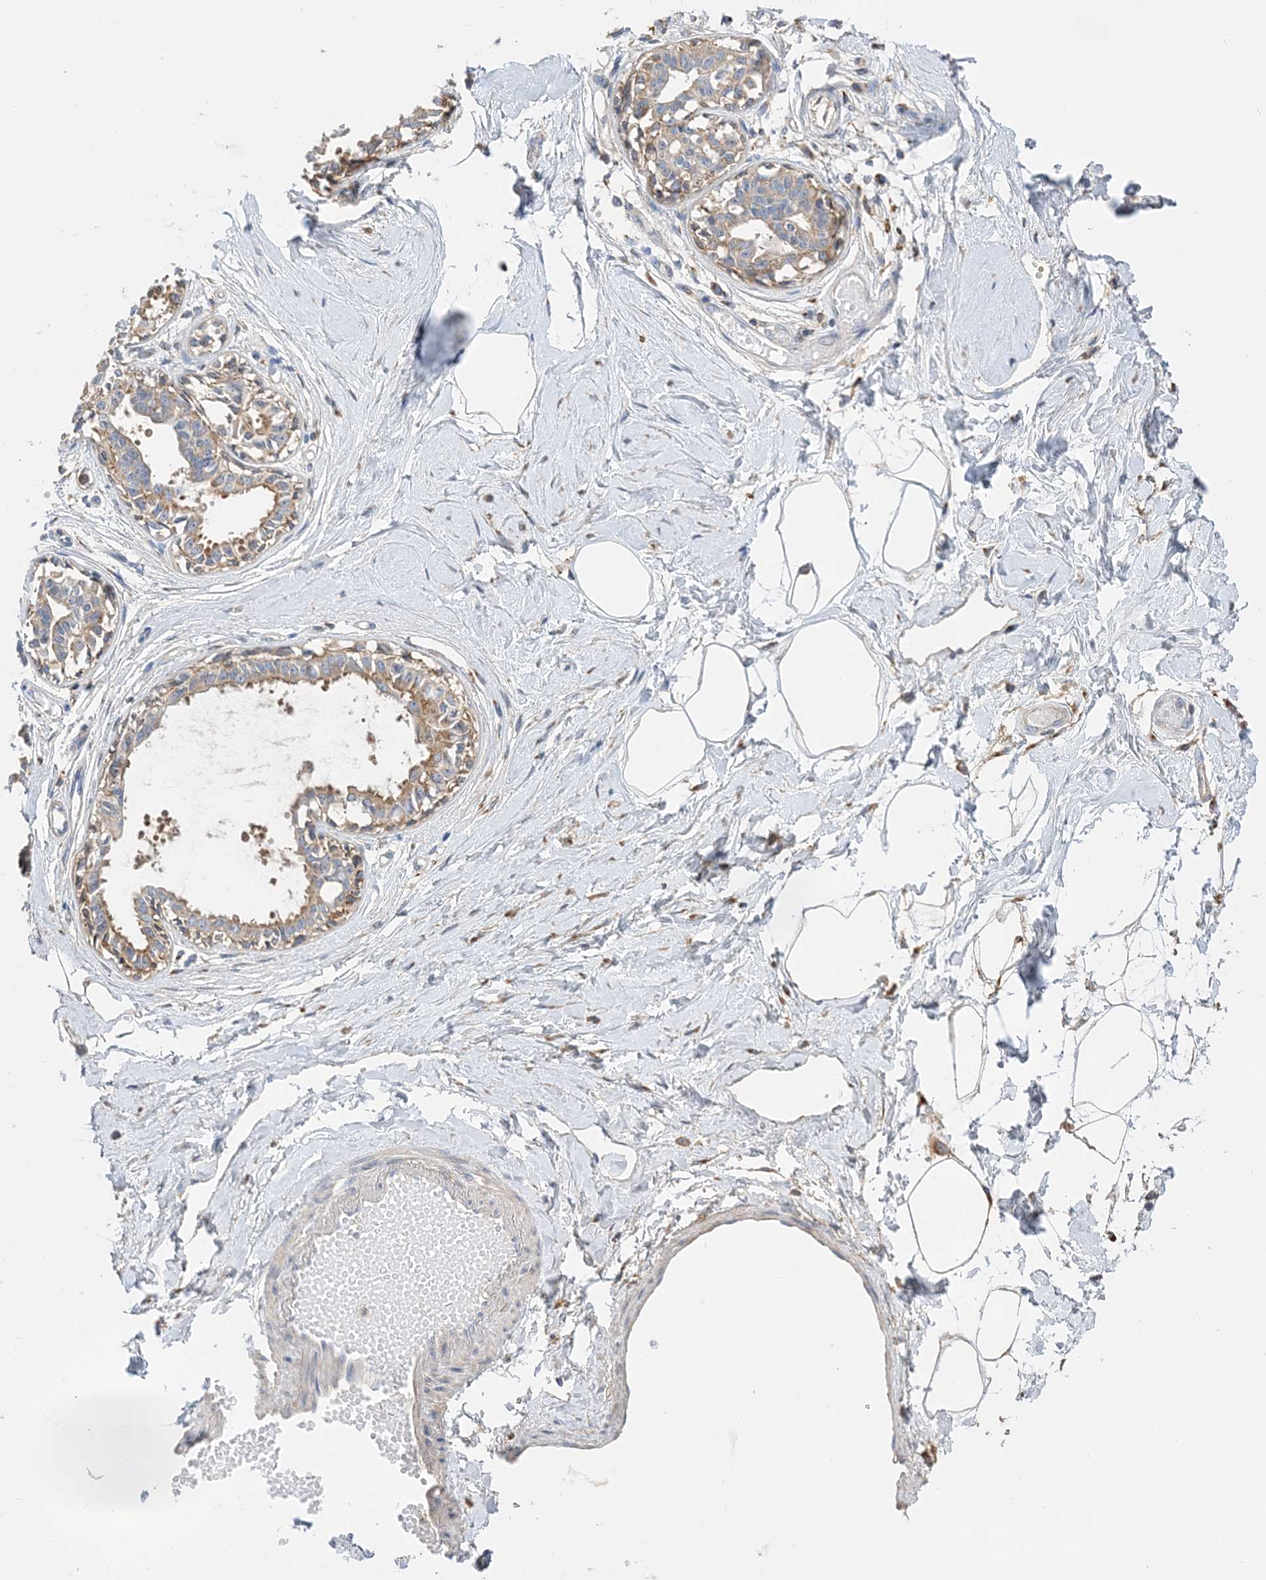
{"staining": {"intensity": "negative", "quantity": "none", "location": "none"}, "tissue": "breast", "cell_type": "Adipocytes", "image_type": "normal", "snomed": [{"axis": "morphology", "description": "Normal tissue, NOS"}, {"axis": "topography", "description": "Breast"}], "caption": "Immunohistochemistry (IHC) micrograph of normal breast stained for a protein (brown), which demonstrates no staining in adipocytes.", "gene": "GRINA", "patient": {"sex": "female", "age": 45}}